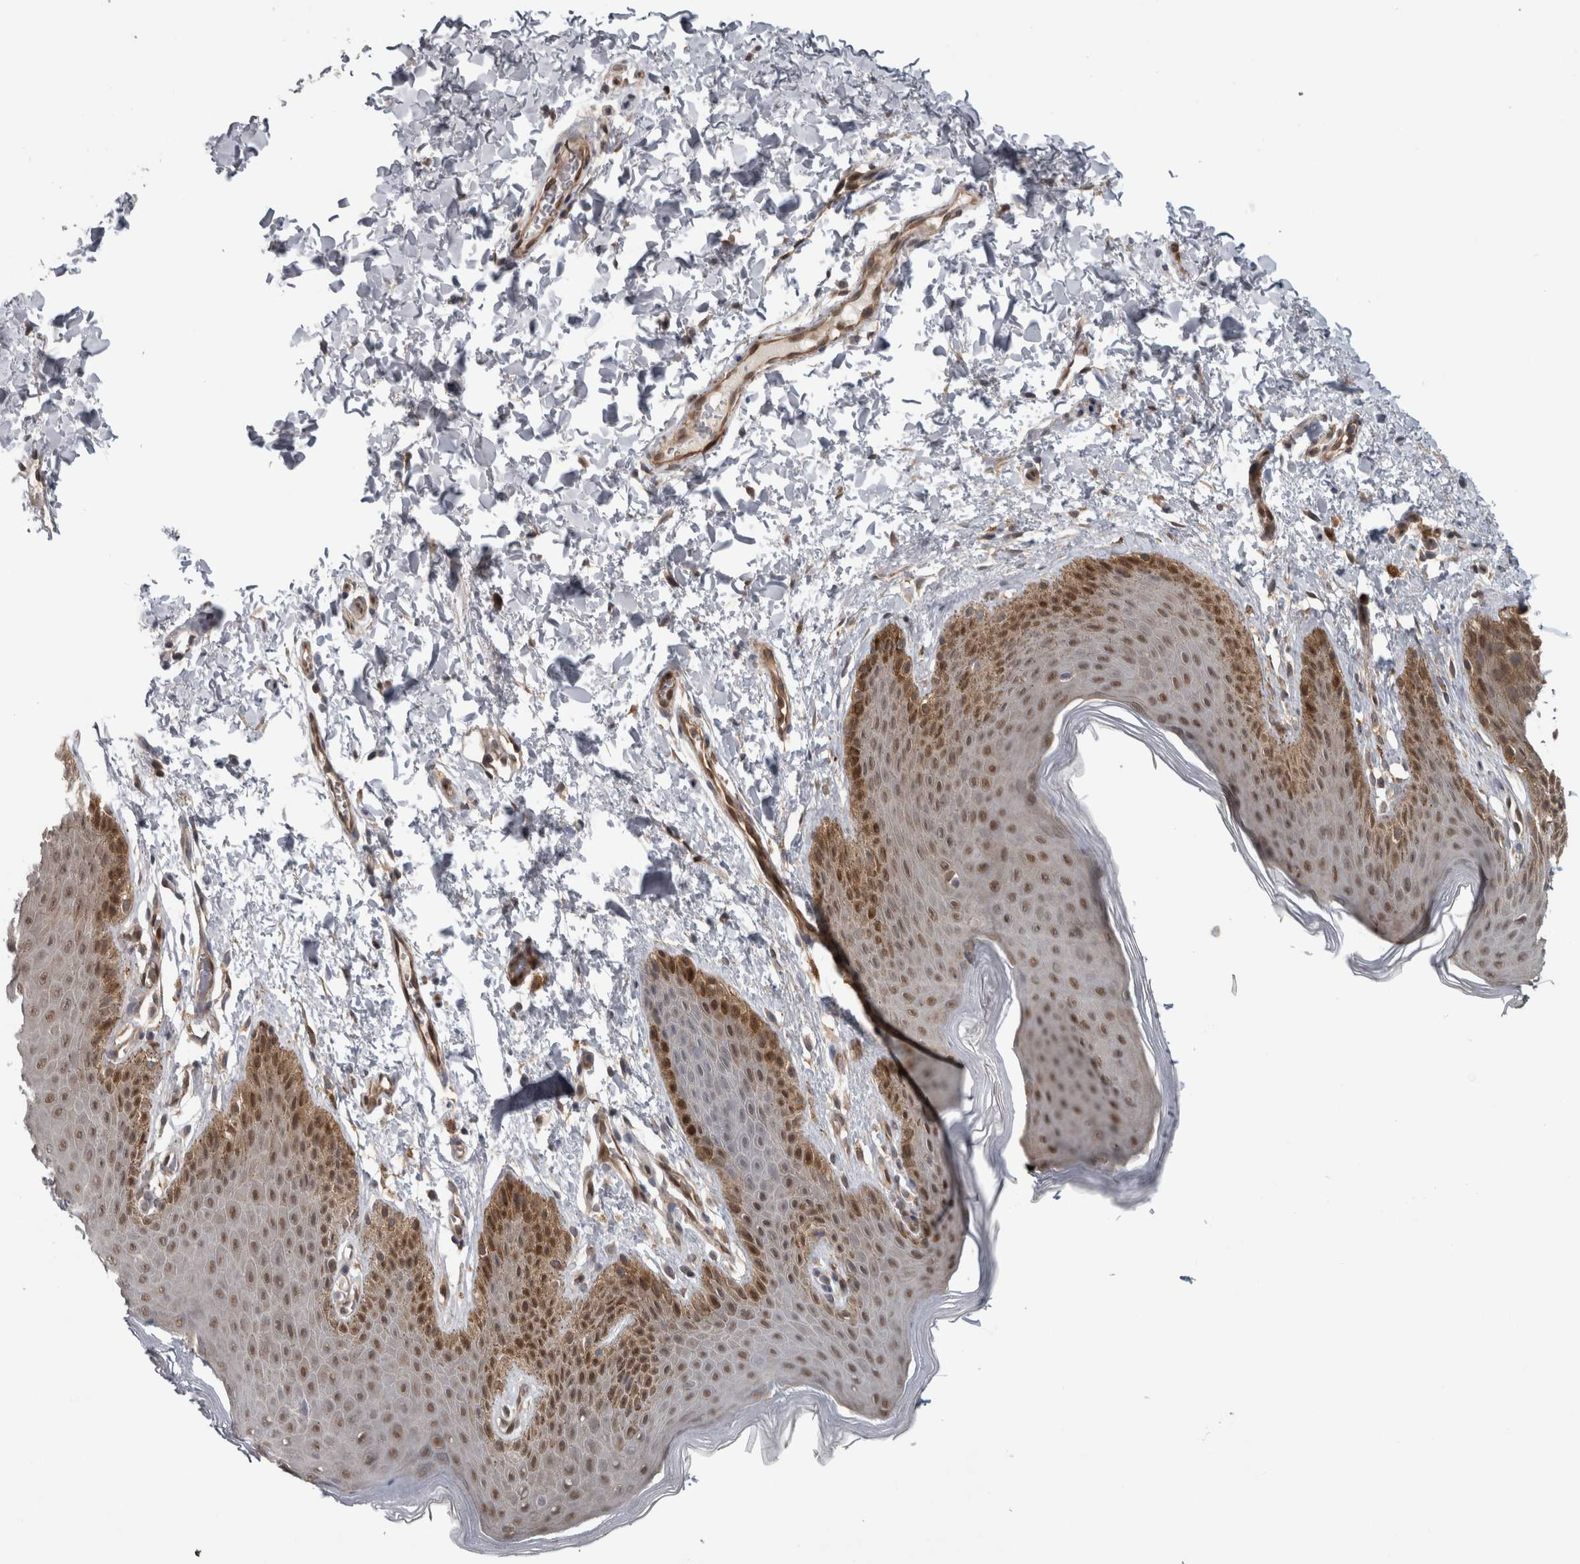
{"staining": {"intensity": "moderate", "quantity": "25%-75%", "location": "cytoplasmic/membranous,nuclear"}, "tissue": "skin", "cell_type": "Epidermal cells", "image_type": "normal", "snomed": [{"axis": "morphology", "description": "Normal tissue, NOS"}, {"axis": "topography", "description": "Anal"}, {"axis": "topography", "description": "Peripheral nerve tissue"}], "caption": "This image displays normal skin stained with IHC to label a protein in brown. The cytoplasmic/membranous,nuclear of epidermal cells show moderate positivity for the protein. Nuclei are counter-stained blue.", "gene": "NAPRT", "patient": {"sex": "male", "age": 44}}